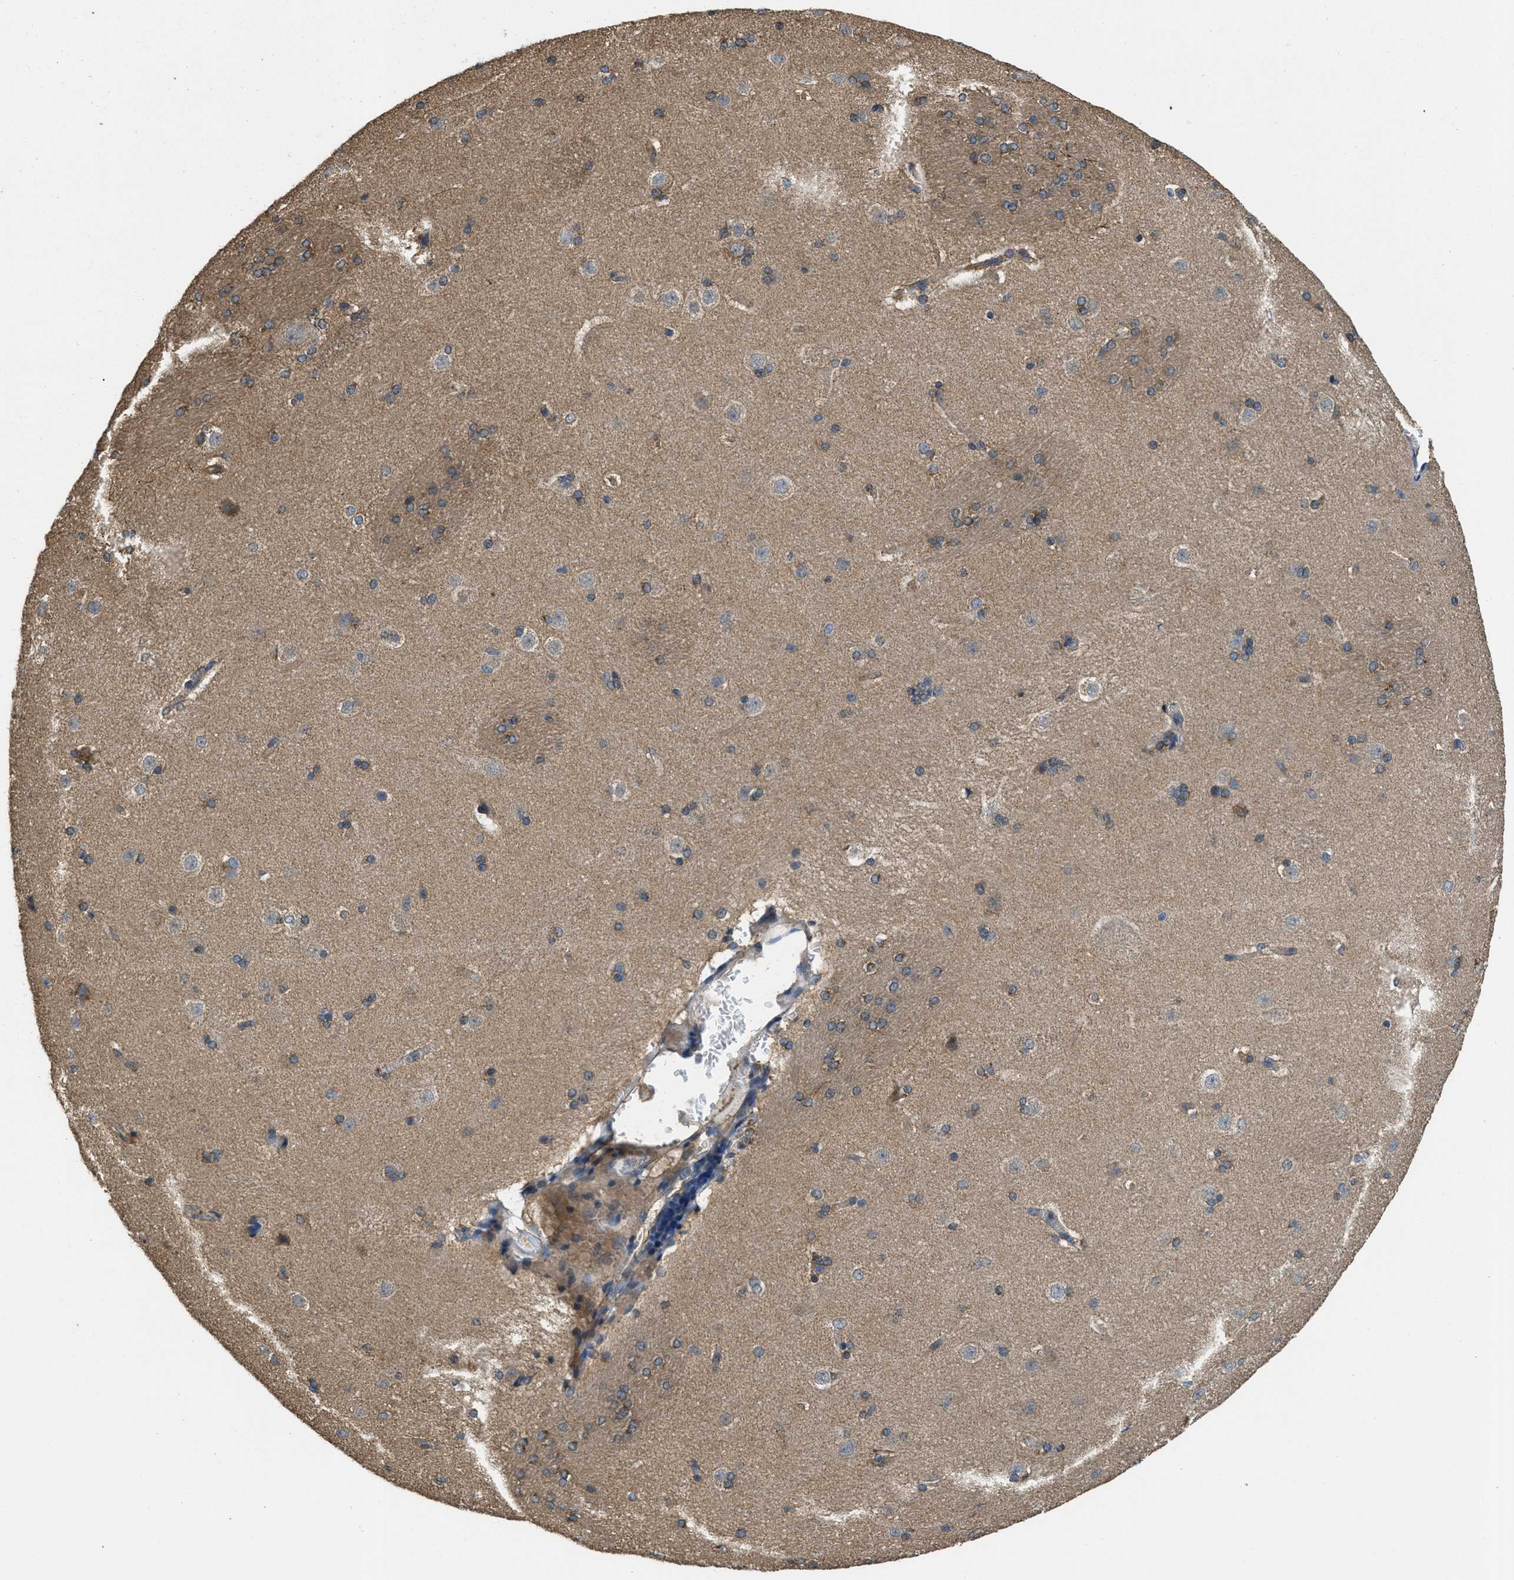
{"staining": {"intensity": "moderate", "quantity": "25%-75%", "location": "cytoplasmic/membranous"}, "tissue": "caudate", "cell_type": "Glial cells", "image_type": "normal", "snomed": [{"axis": "morphology", "description": "Normal tissue, NOS"}, {"axis": "topography", "description": "Lateral ventricle wall"}], "caption": "Protein expression analysis of unremarkable caudate reveals moderate cytoplasmic/membranous positivity in about 25%-75% of glial cells. (IHC, brightfield microscopy, high magnification).", "gene": "THBS2", "patient": {"sex": "female", "age": 19}}